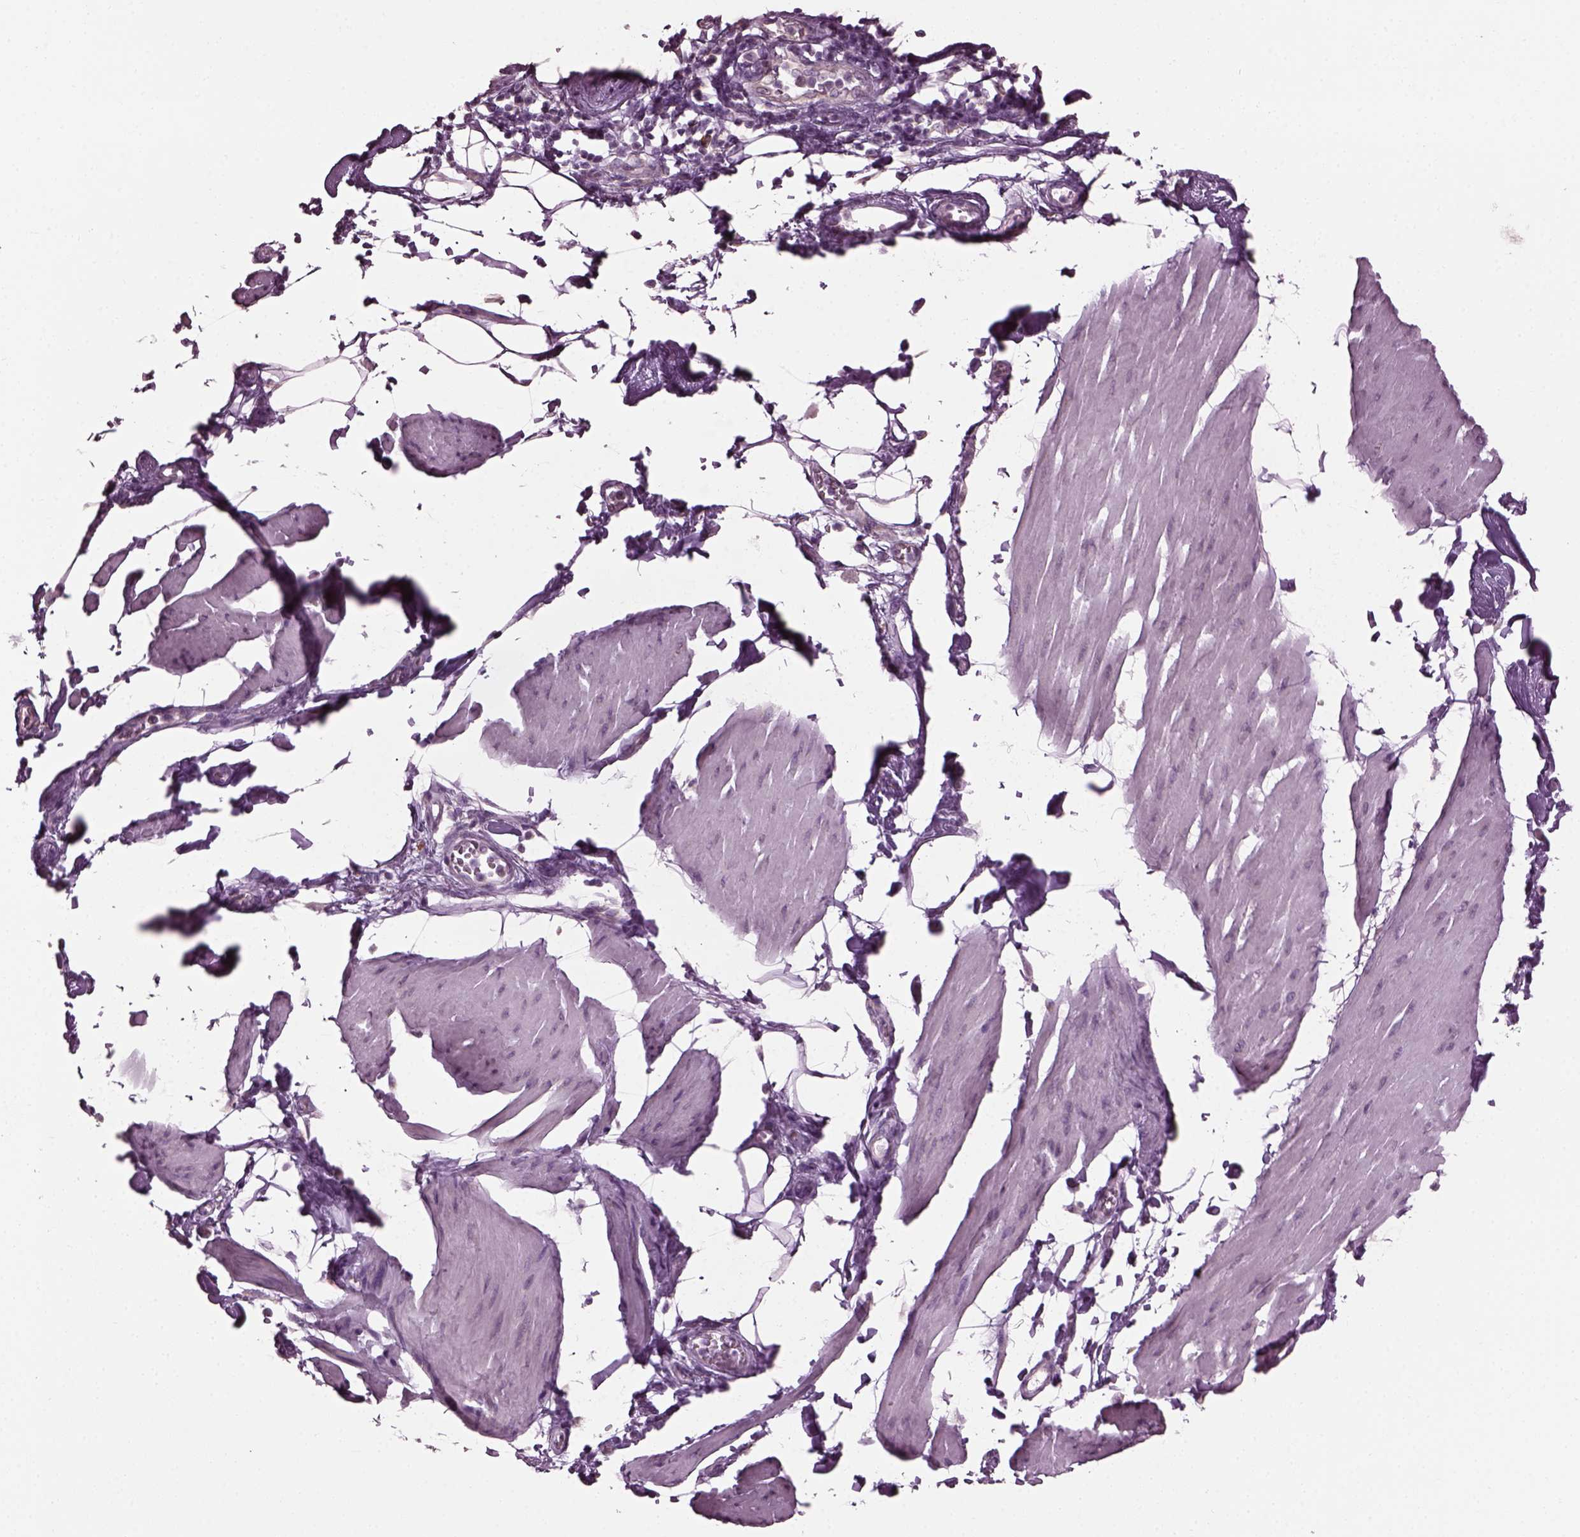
{"staining": {"intensity": "negative", "quantity": "none", "location": "none"}, "tissue": "smooth muscle", "cell_type": "Smooth muscle cells", "image_type": "normal", "snomed": [{"axis": "morphology", "description": "Normal tissue, NOS"}, {"axis": "topography", "description": "Adipose tissue"}, {"axis": "topography", "description": "Smooth muscle"}, {"axis": "topography", "description": "Peripheral nerve tissue"}], "caption": "DAB immunohistochemical staining of unremarkable human smooth muscle shows no significant expression in smooth muscle cells. (DAB (3,3'-diaminobenzidine) immunohistochemistry (IHC), high magnification).", "gene": "CABP5", "patient": {"sex": "male", "age": 83}}